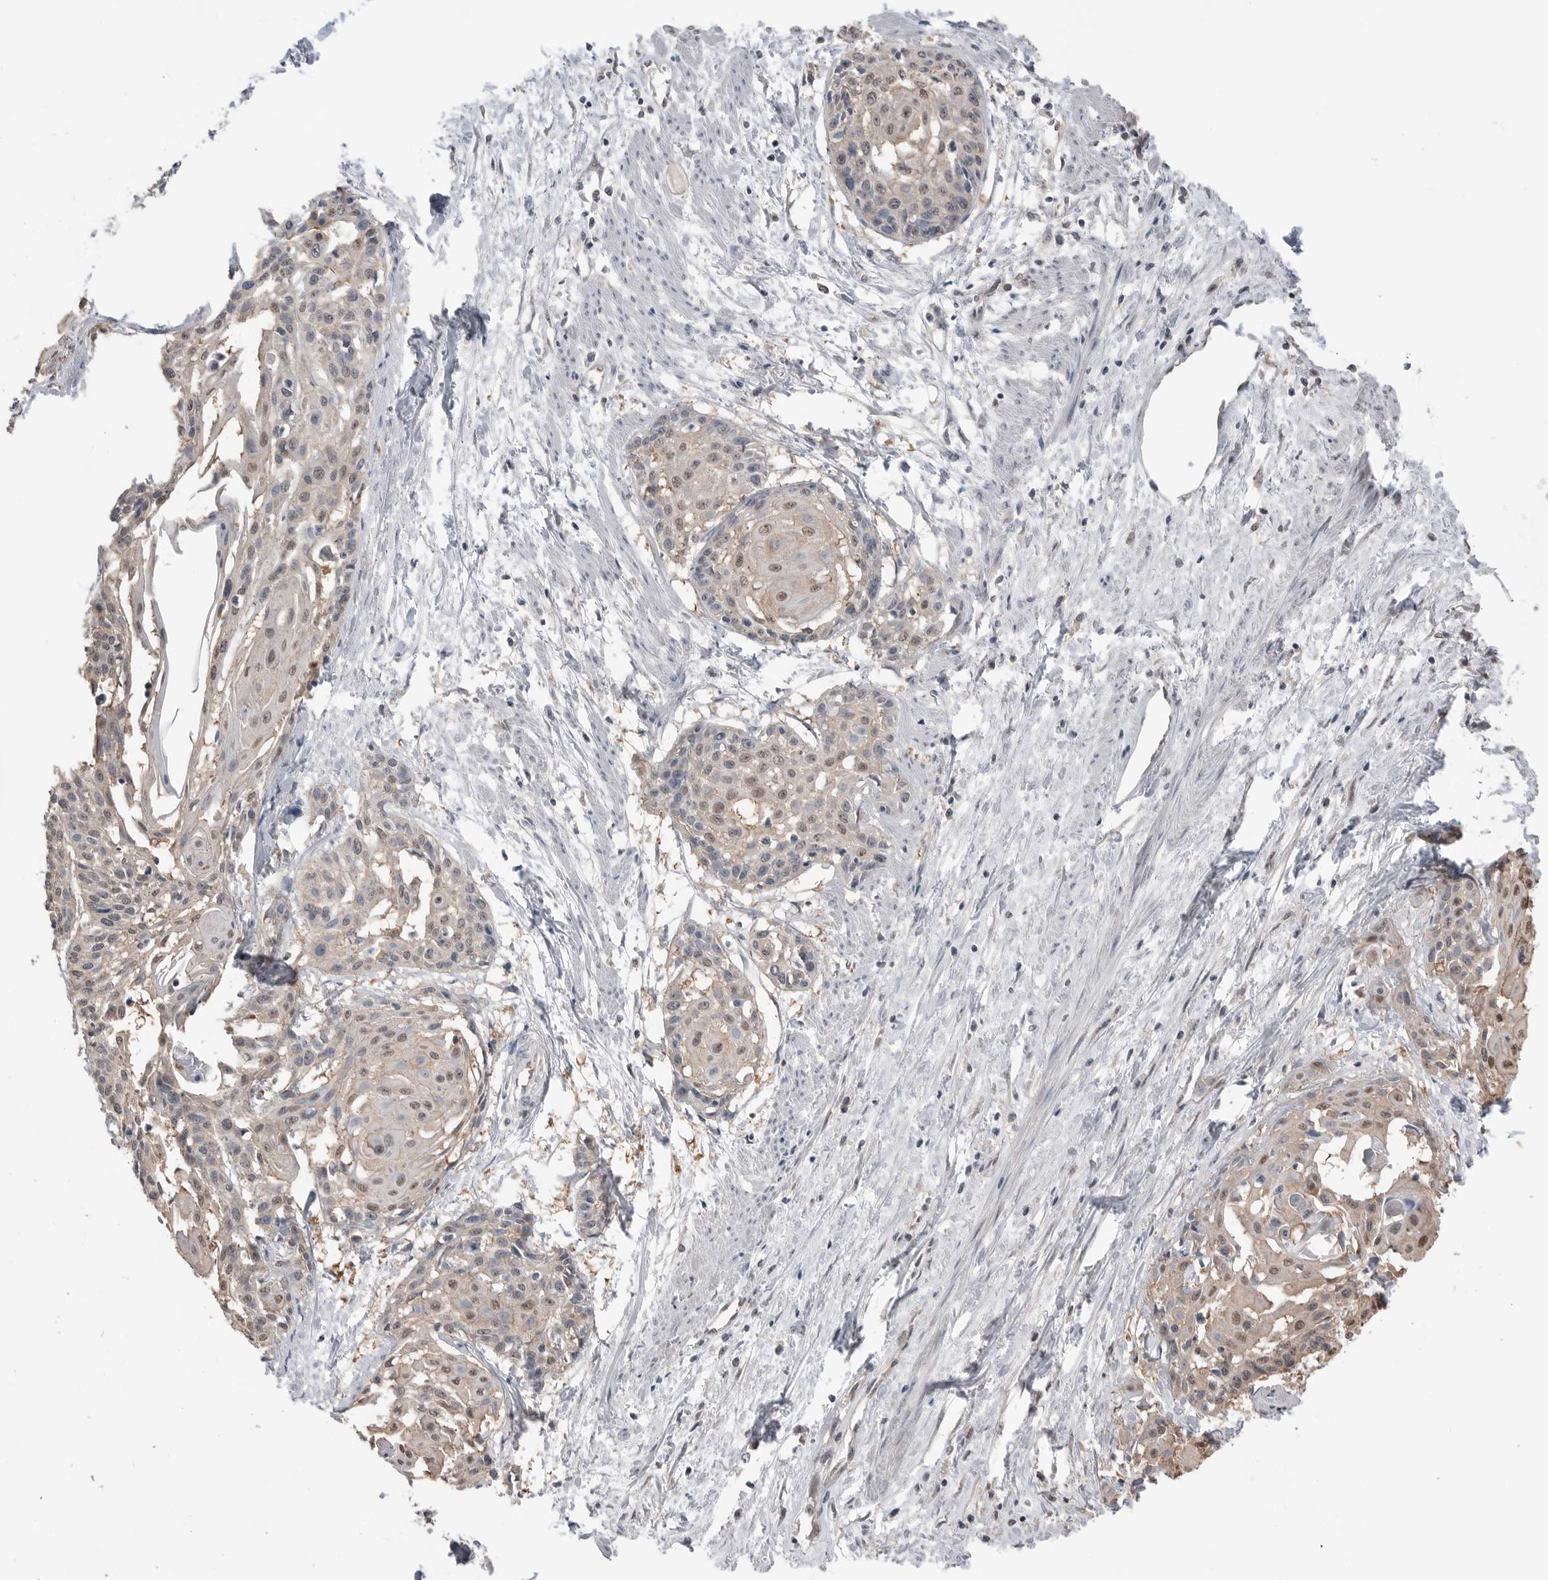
{"staining": {"intensity": "weak", "quantity": ">75%", "location": "nuclear"}, "tissue": "cervical cancer", "cell_type": "Tumor cells", "image_type": "cancer", "snomed": [{"axis": "morphology", "description": "Squamous cell carcinoma, NOS"}, {"axis": "topography", "description": "Cervix"}], "caption": "Immunohistochemistry image of neoplastic tissue: human cervical cancer stained using IHC exhibits low levels of weak protein expression localized specifically in the nuclear of tumor cells, appearing as a nuclear brown color.", "gene": "PEAK1", "patient": {"sex": "female", "age": 57}}